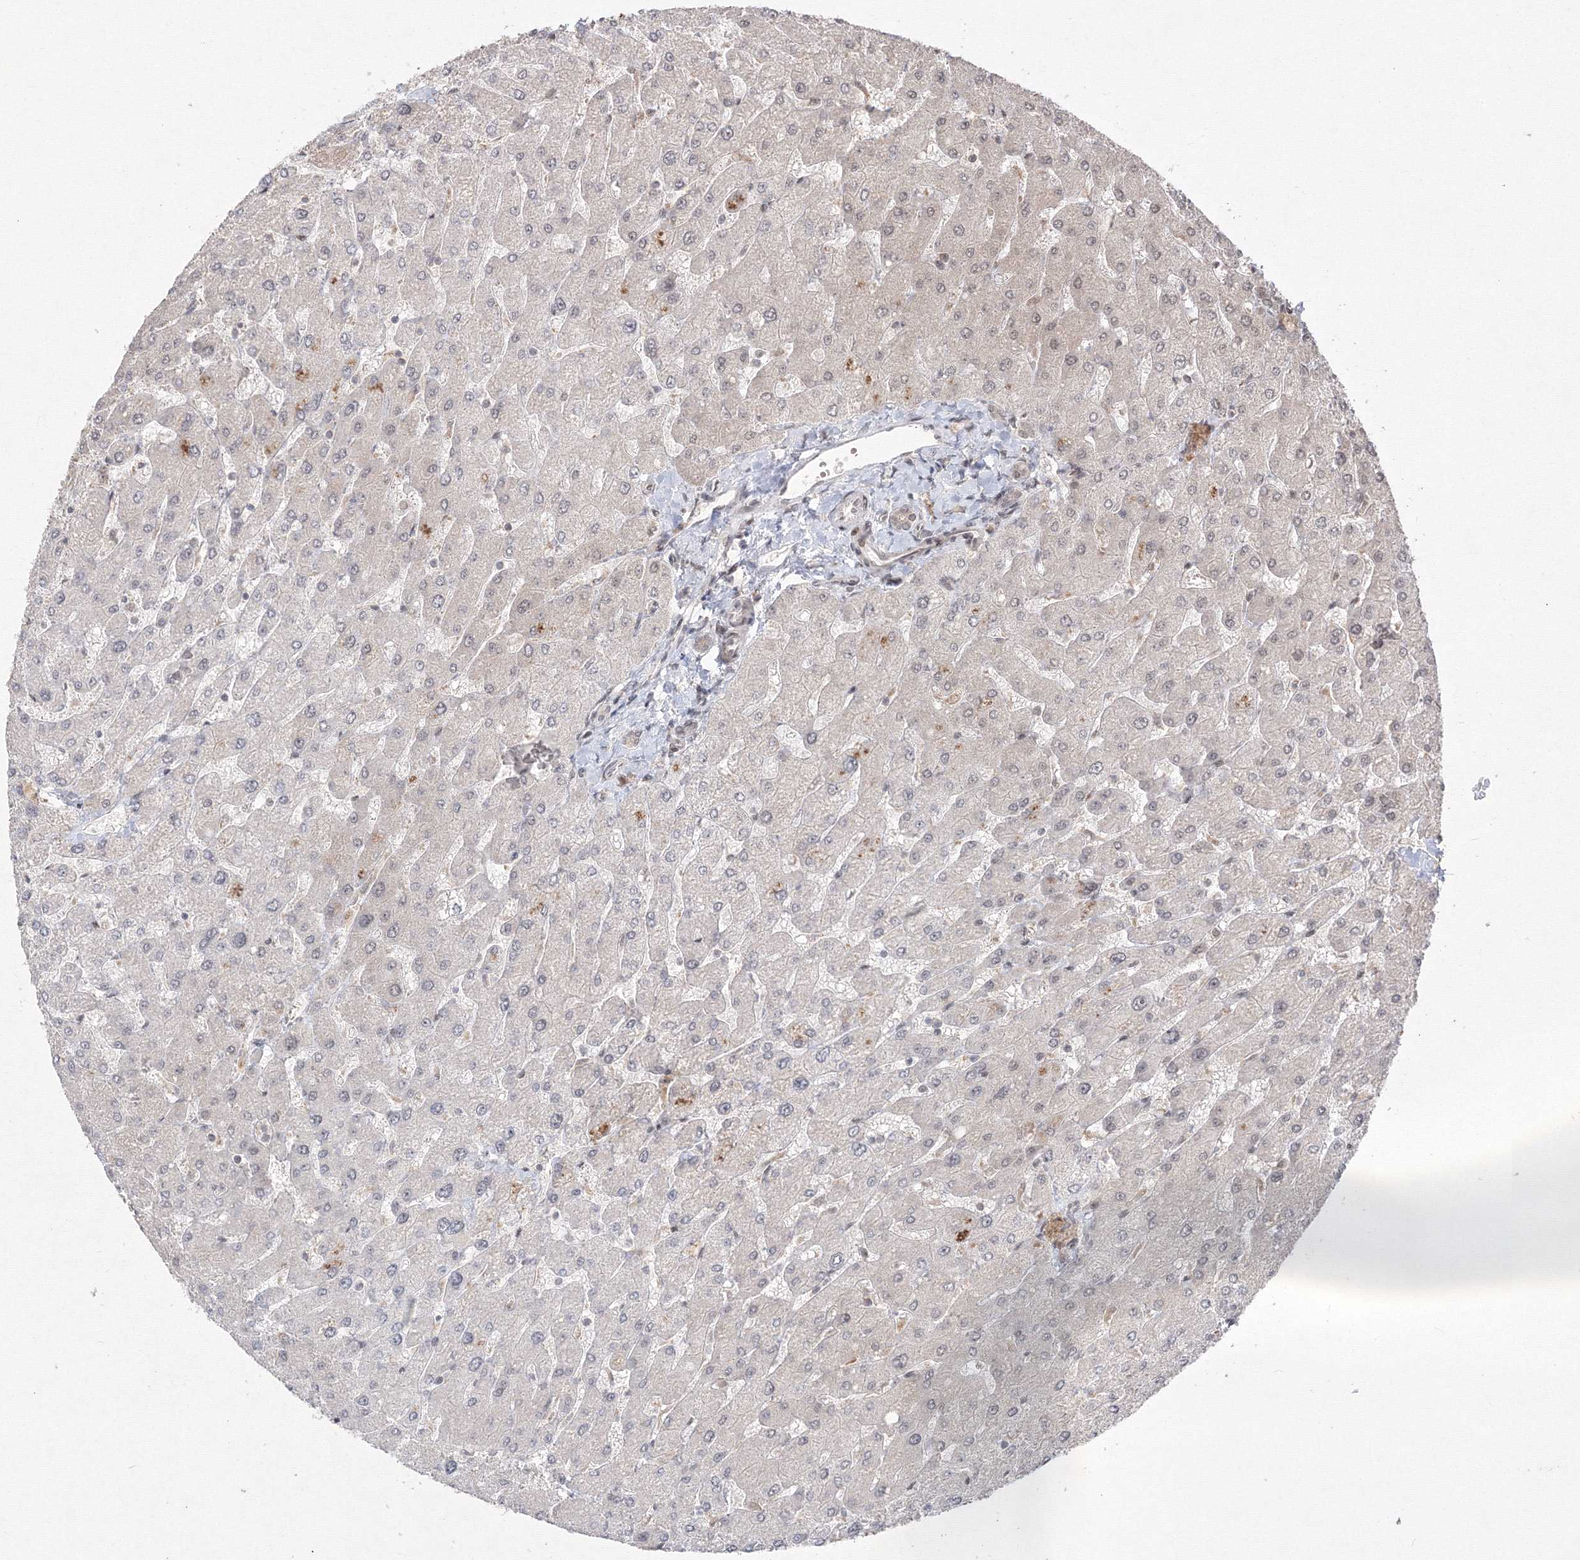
{"staining": {"intensity": "weak", "quantity": "<25%", "location": "nuclear"}, "tissue": "liver", "cell_type": "Cholangiocytes", "image_type": "normal", "snomed": [{"axis": "morphology", "description": "Normal tissue, NOS"}, {"axis": "topography", "description": "Liver"}], "caption": "Immunohistochemical staining of unremarkable liver exhibits no significant staining in cholangiocytes.", "gene": "COPS4", "patient": {"sex": "male", "age": 55}}